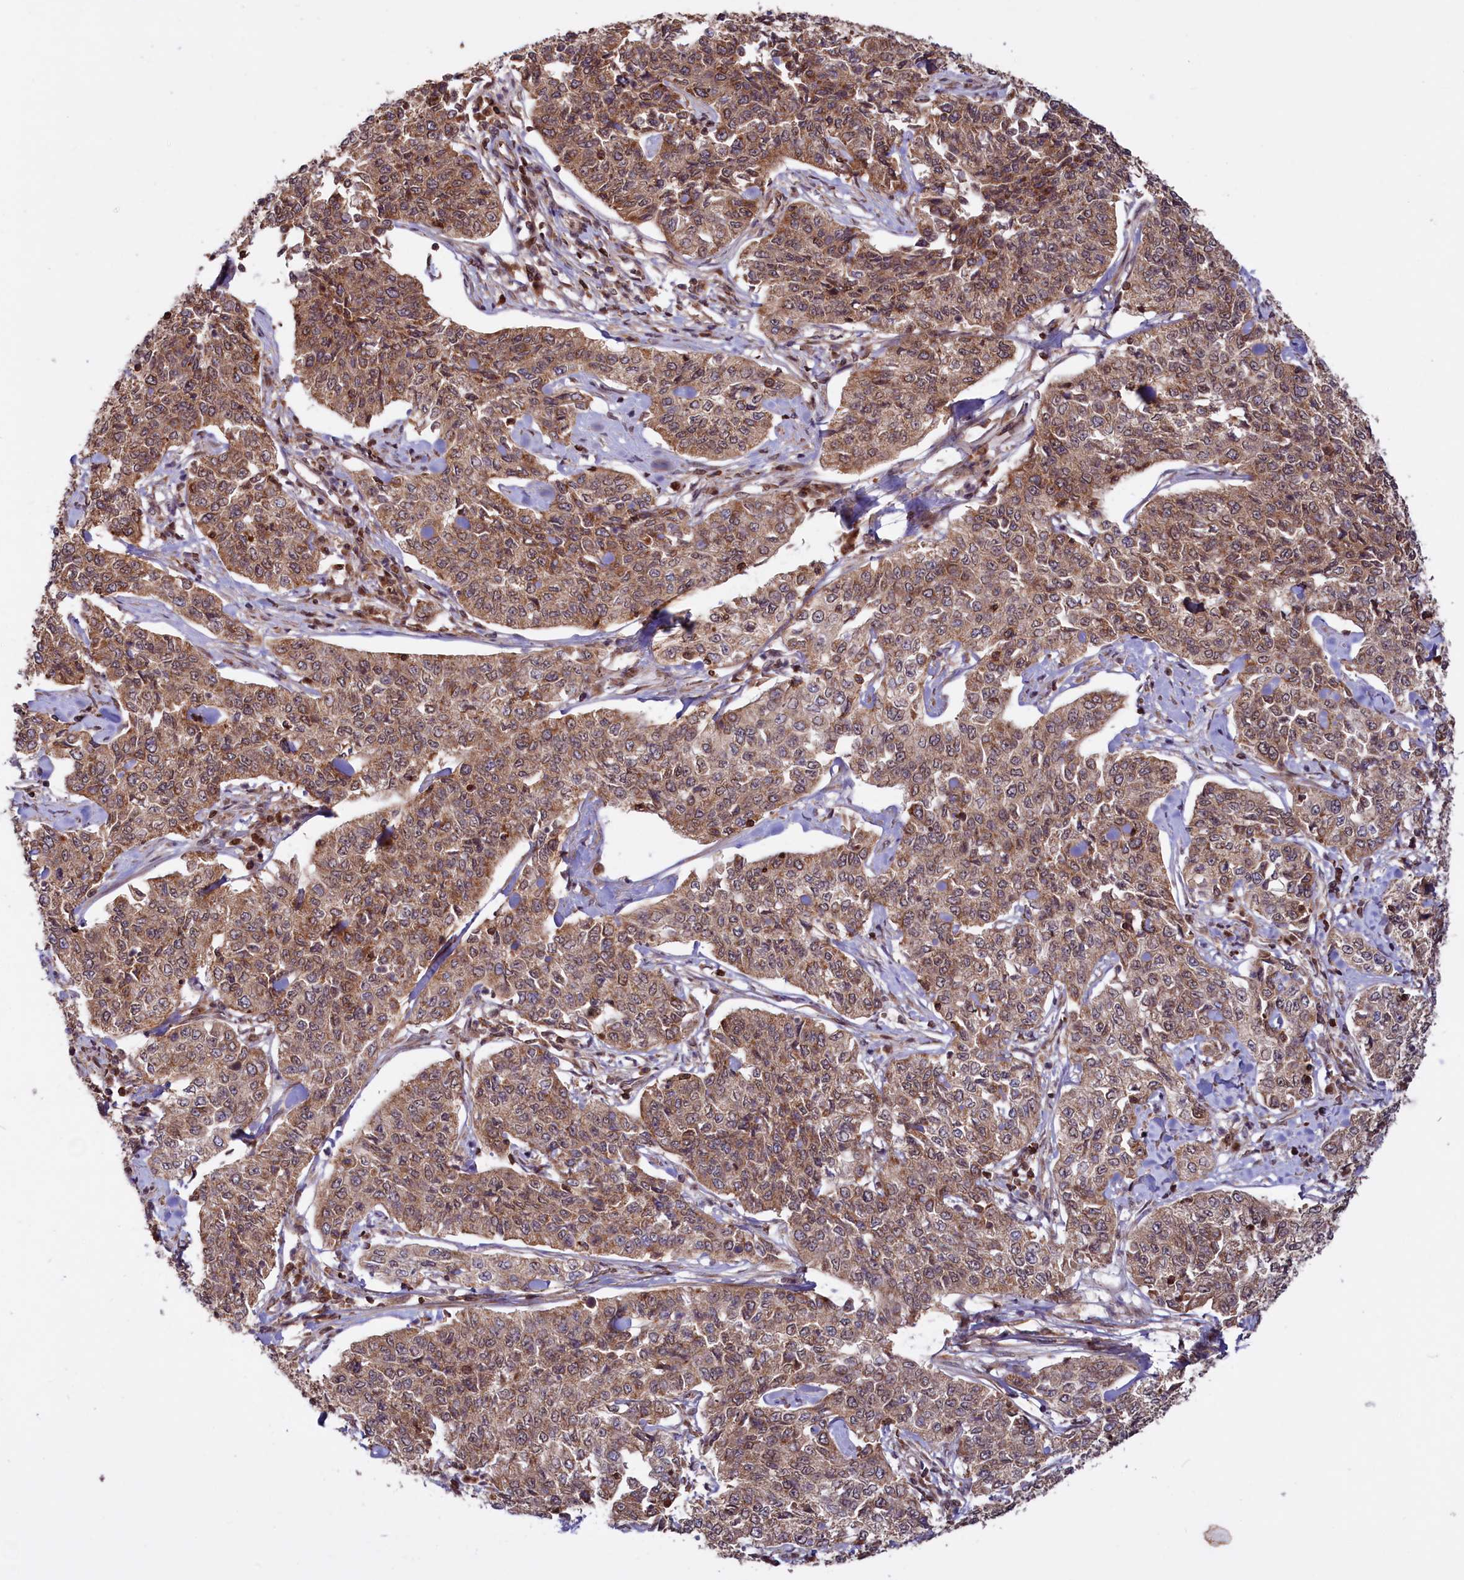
{"staining": {"intensity": "moderate", "quantity": ">75%", "location": "cytoplasmic/membranous"}, "tissue": "cervical cancer", "cell_type": "Tumor cells", "image_type": "cancer", "snomed": [{"axis": "morphology", "description": "Squamous cell carcinoma, NOS"}, {"axis": "topography", "description": "Cervix"}], "caption": "Brown immunohistochemical staining in human cervical squamous cell carcinoma exhibits moderate cytoplasmic/membranous expression in approximately >75% of tumor cells. The staining was performed using DAB (3,3'-diaminobenzidine) to visualize the protein expression in brown, while the nuclei were stained in blue with hematoxylin (Magnification: 20x).", "gene": "PHC3", "patient": {"sex": "female", "age": 35}}